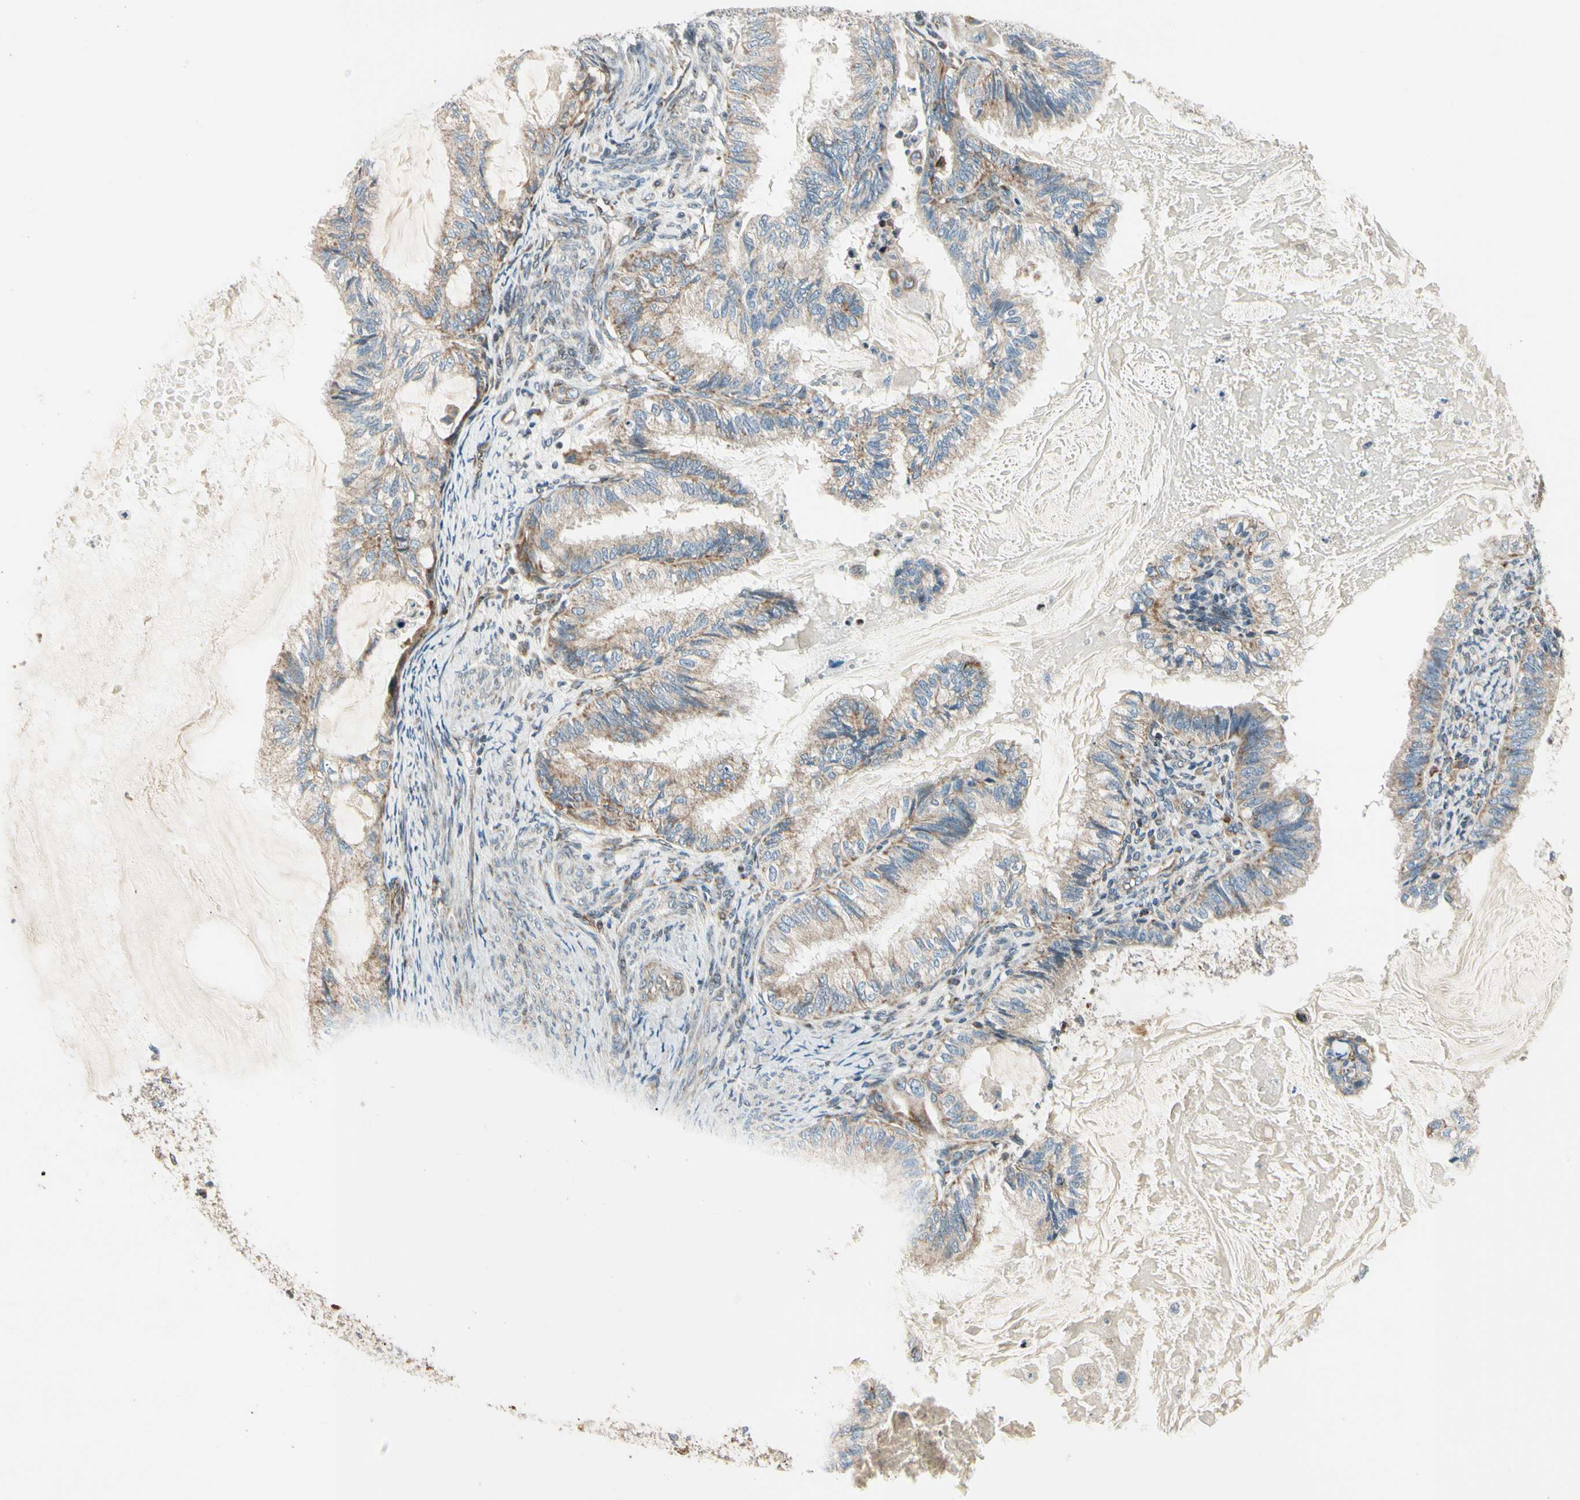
{"staining": {"intensity": "weak", "quantity": ">75%", "location": "cytoplasmic/membranous"}, "tissue": "cervical cancer", "cell_type": "Tumor cells", "image_type": "cancer", "snomed": [{"axis": "morphology", "description": "Normal tissue, NOS"}, {"axis": "morphology", "description": "Adenocarcinoma, NOS"}, {"axis": "topography", "description": "Cervix"}, {"axis": "topography", "description": "Endometrium"}], "caption": "This is an image of IHC staining of cervical cancer, which shows weak expression in the cytoplasmic/membranous of tumor cells.", "gene": "MRPL9", "patient": {"sex": "female", "age": 86}}